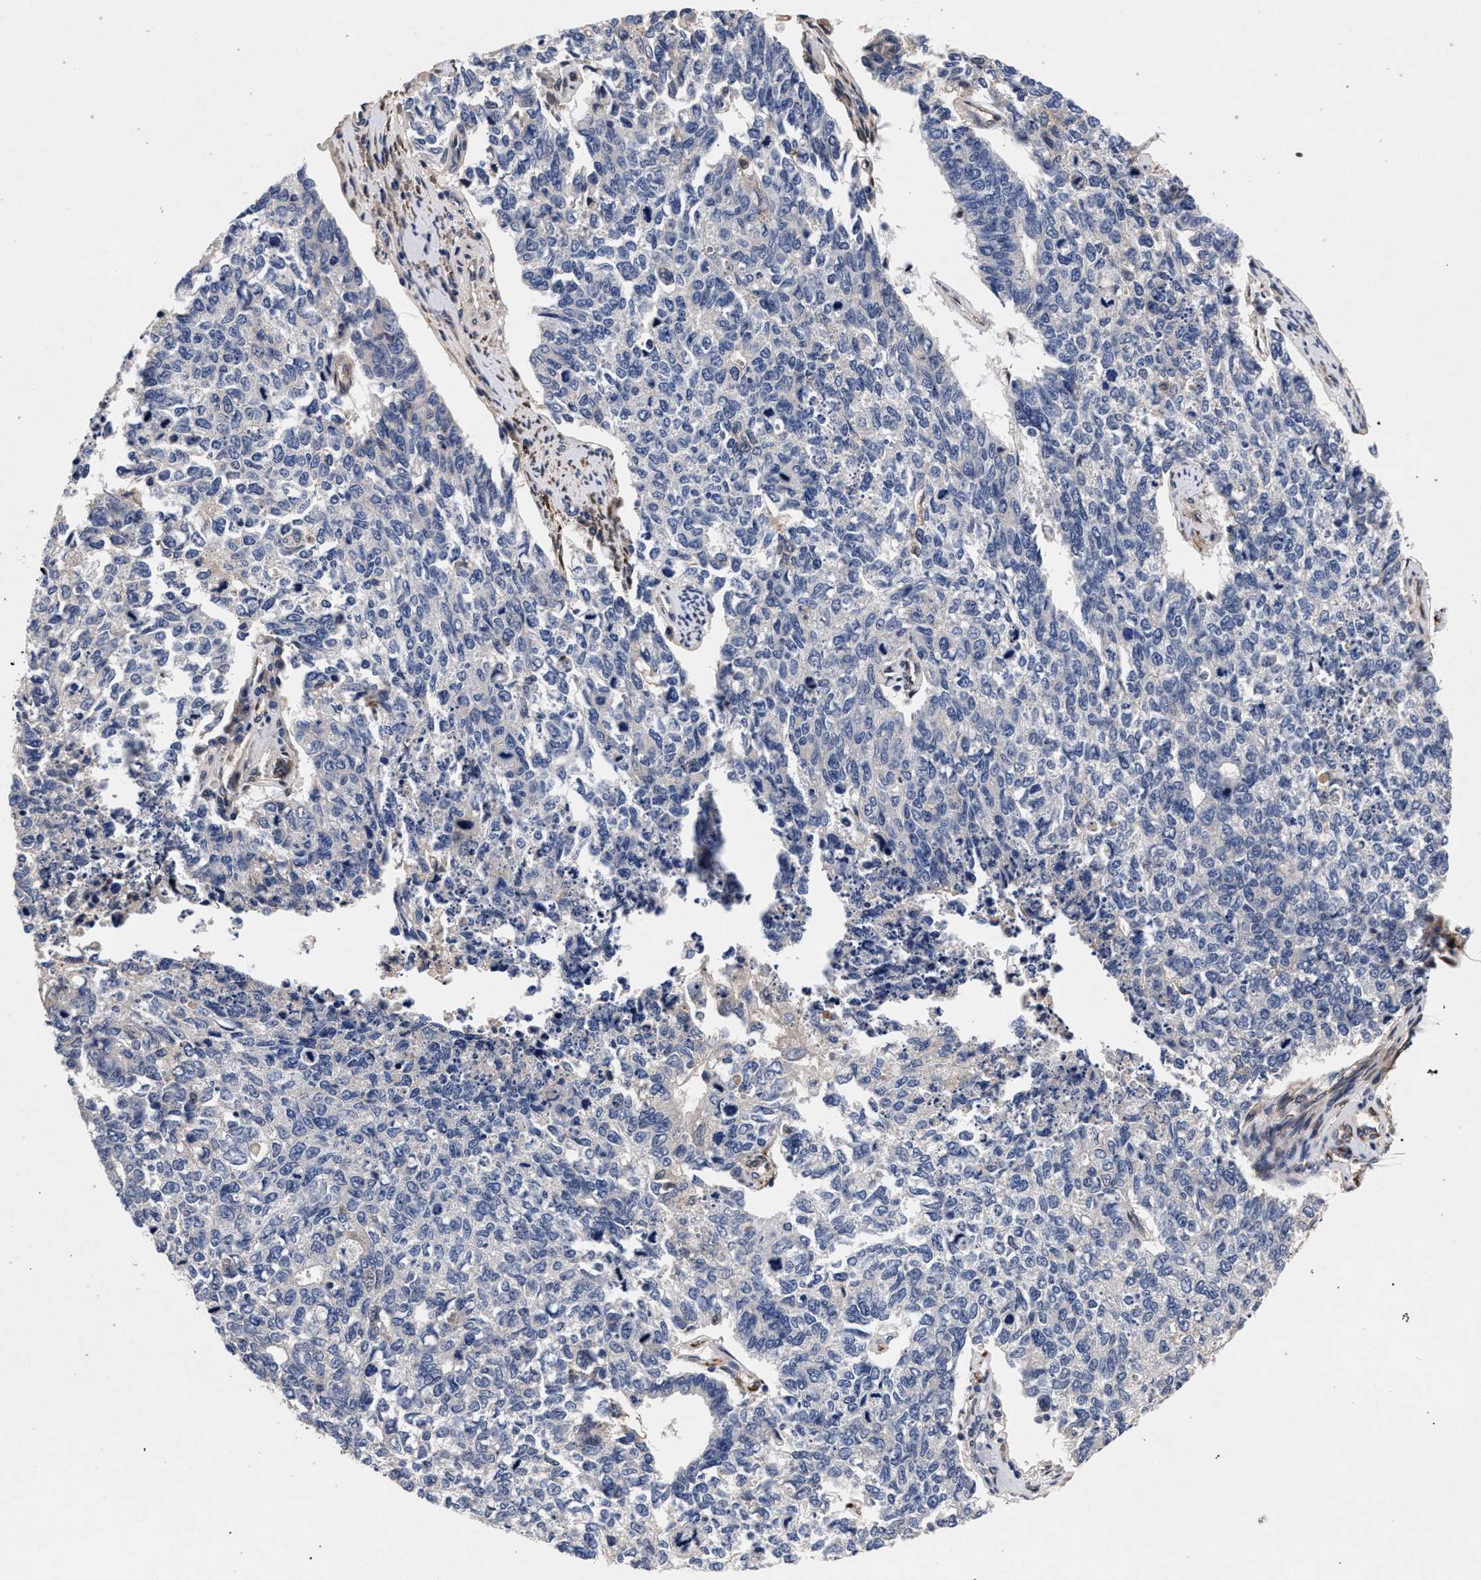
{"staining": {"intensity": "negative", "quantity": "none", "location": "none"}, "tissue": "cervical cancer", "cell_type": "Tumor cells", "image_type": "cancer", "snomed": [{"axis": "morphology", "description": "Squamous cell carcinoma, NOS"}, {"axis": "topography", "description": "Cervix"}], "caption": "Photomicrograph shows no significant protein positivity in tumor cells of cervical cancer. (IHC, brightfield microscopy, high magnification).", "gene": "NEK7", "patient": {"sex": "female", "age": 63}}